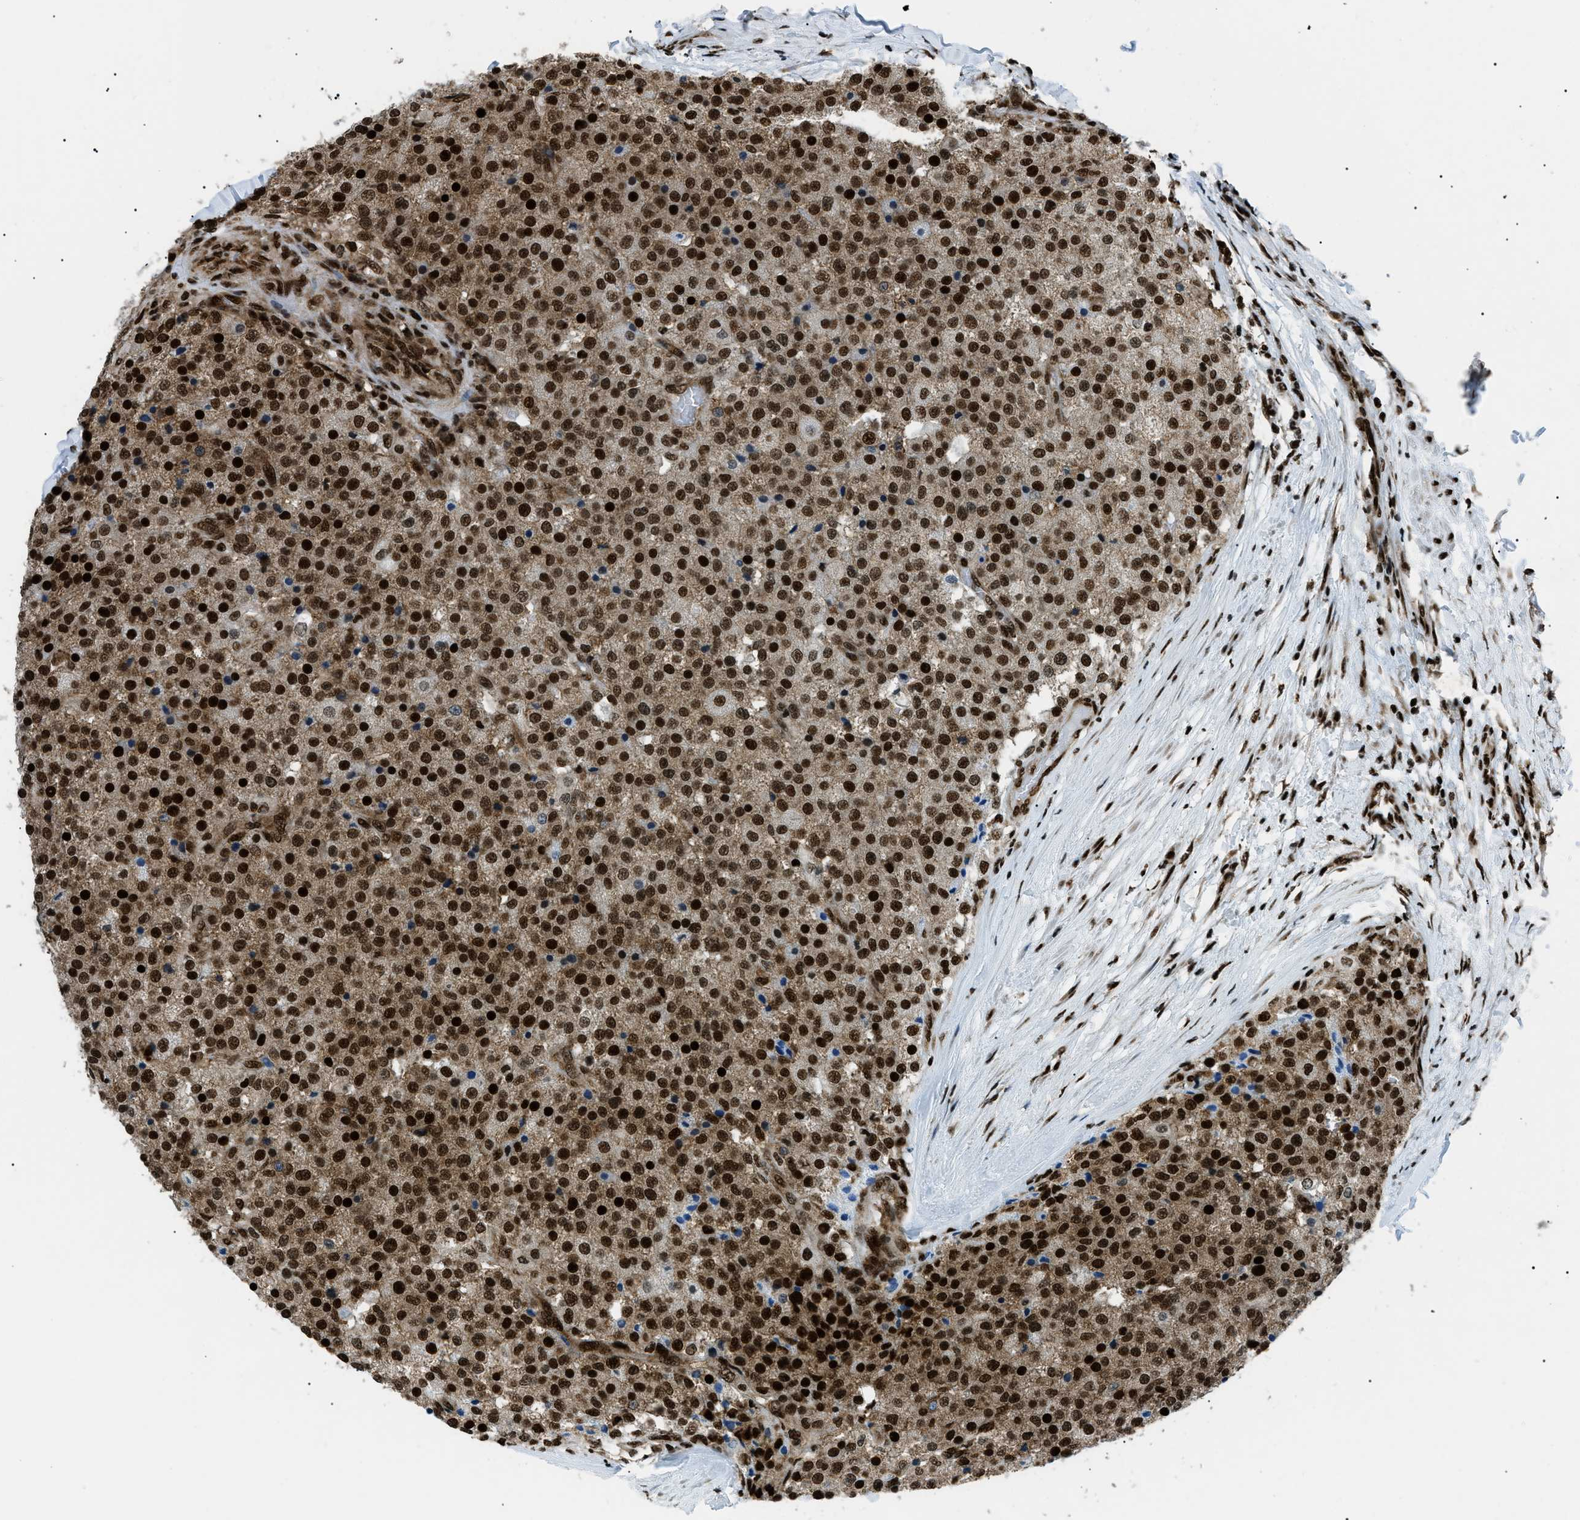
{"staining": {"intensity": "strong", "quantity": ">75%", "location": "nuclear"}, "tissue": "testis cancer", "cell_type": "Tumor cells", "image_type": "cancer", "snomed": [{"axis": "morphology", "description": "Seminoma, NOS"}, {"axis": "topography", "description": "Testis"}], "caption": "Testis seminoma stained with a brown dye shows strong nuclear positive staining in approximately >75% of tumor cells.", "gene": "HNRNPK", "patient": {"sex": "male", "age": 59}}